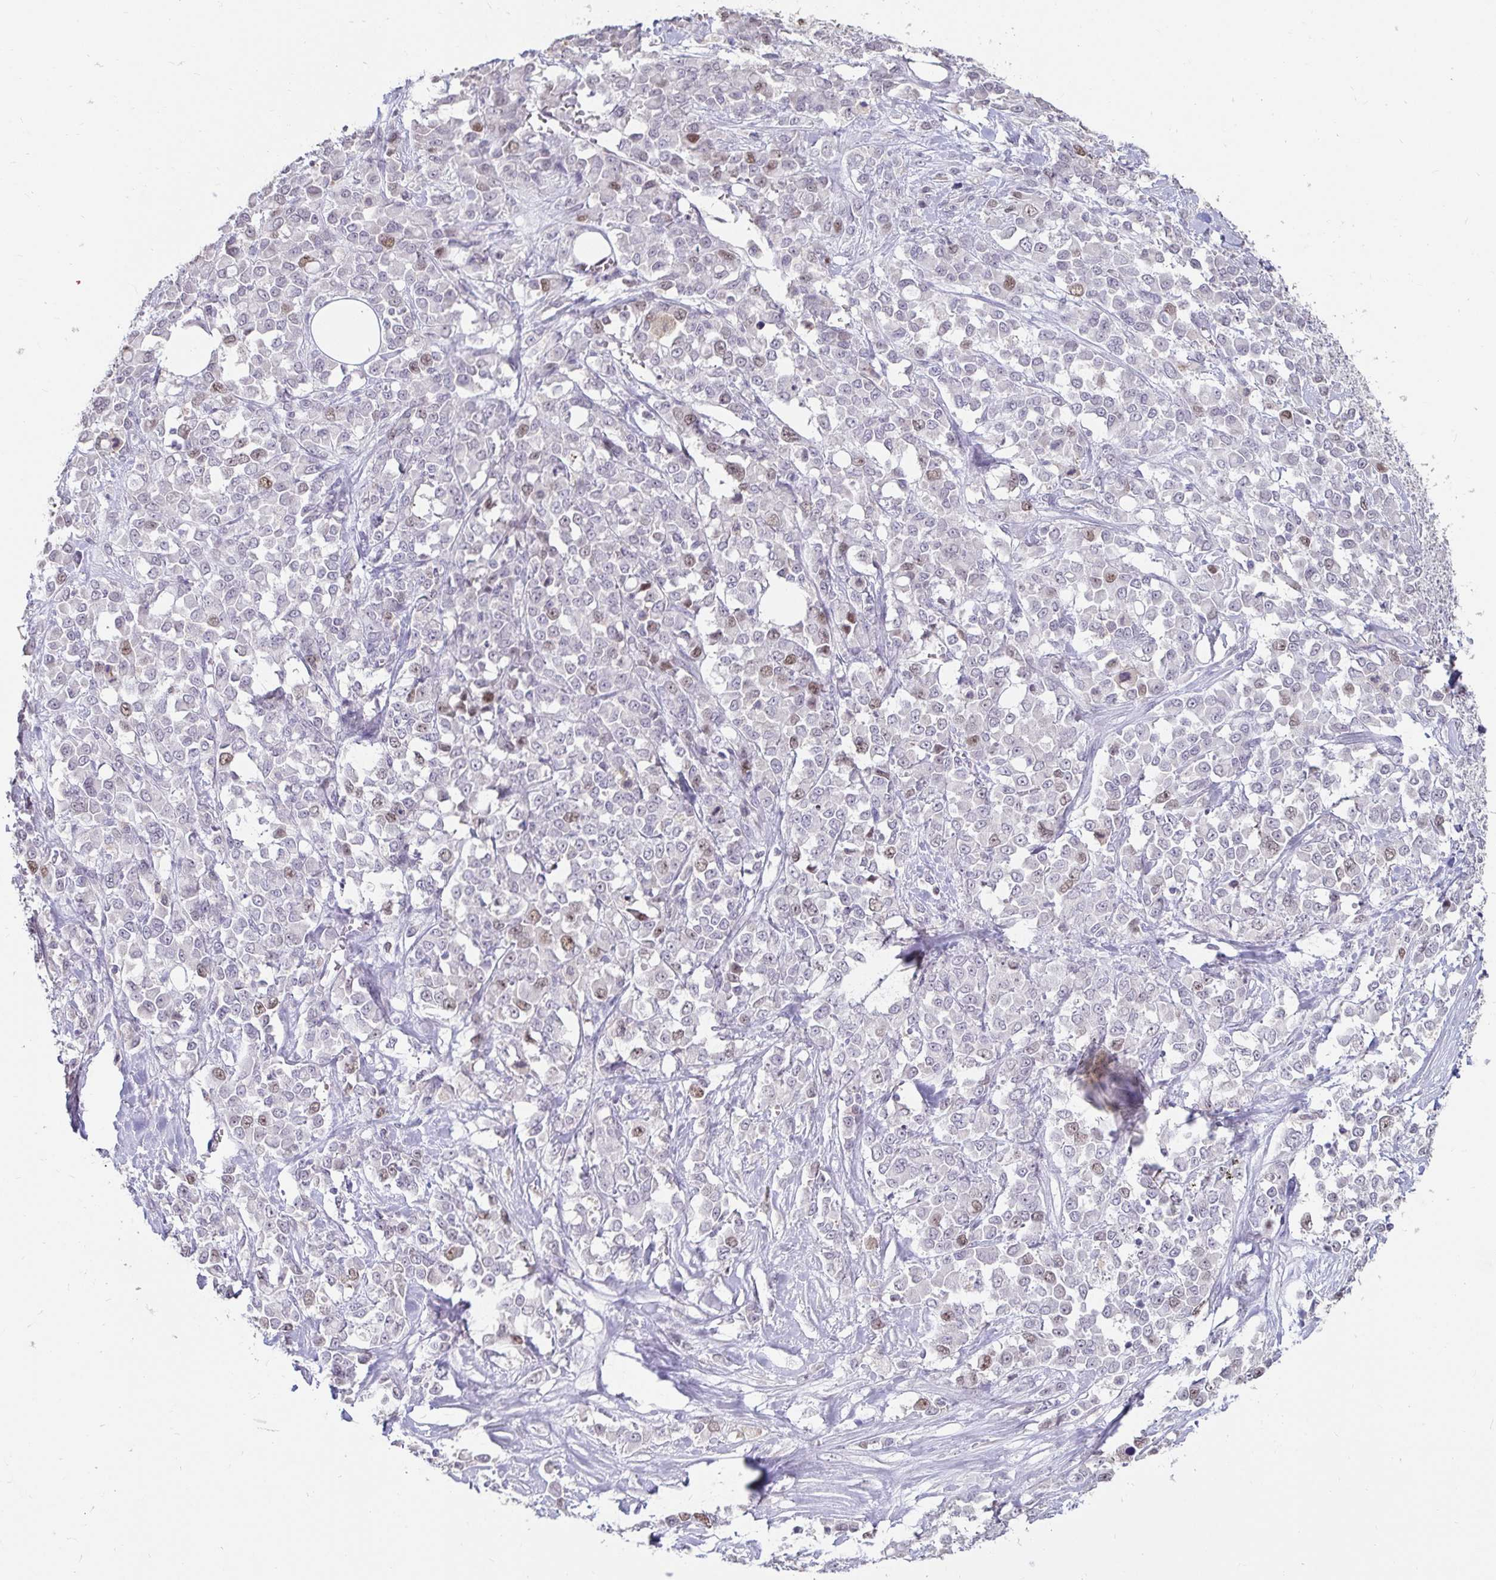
{"staining": {"intensity": "moderate", "quantity": "<25%", "location": "nuclear"}, "tissue": "stomach cancer", "cell_type": "Tumor cells", "image_type": "cancer", "snomed": [{"axis": "morphology", "description": "Adenocarcinoma, NOS"}, {"axis": "topography", "description": "Stomach"}], "caption": "Immunohistochemistry (IHC) photomicrograph of neoplastic tissue: human stomach cancer (adenocarcinoma) stained using immunohistochemistry (IHC) exhibits low levels of moderate protein expression localized specifically in the nuclear of tumor cells, appearing as a nuclear brown color.", "gene": "ANLN", "patient": {"sex": "female", "age": 76}}